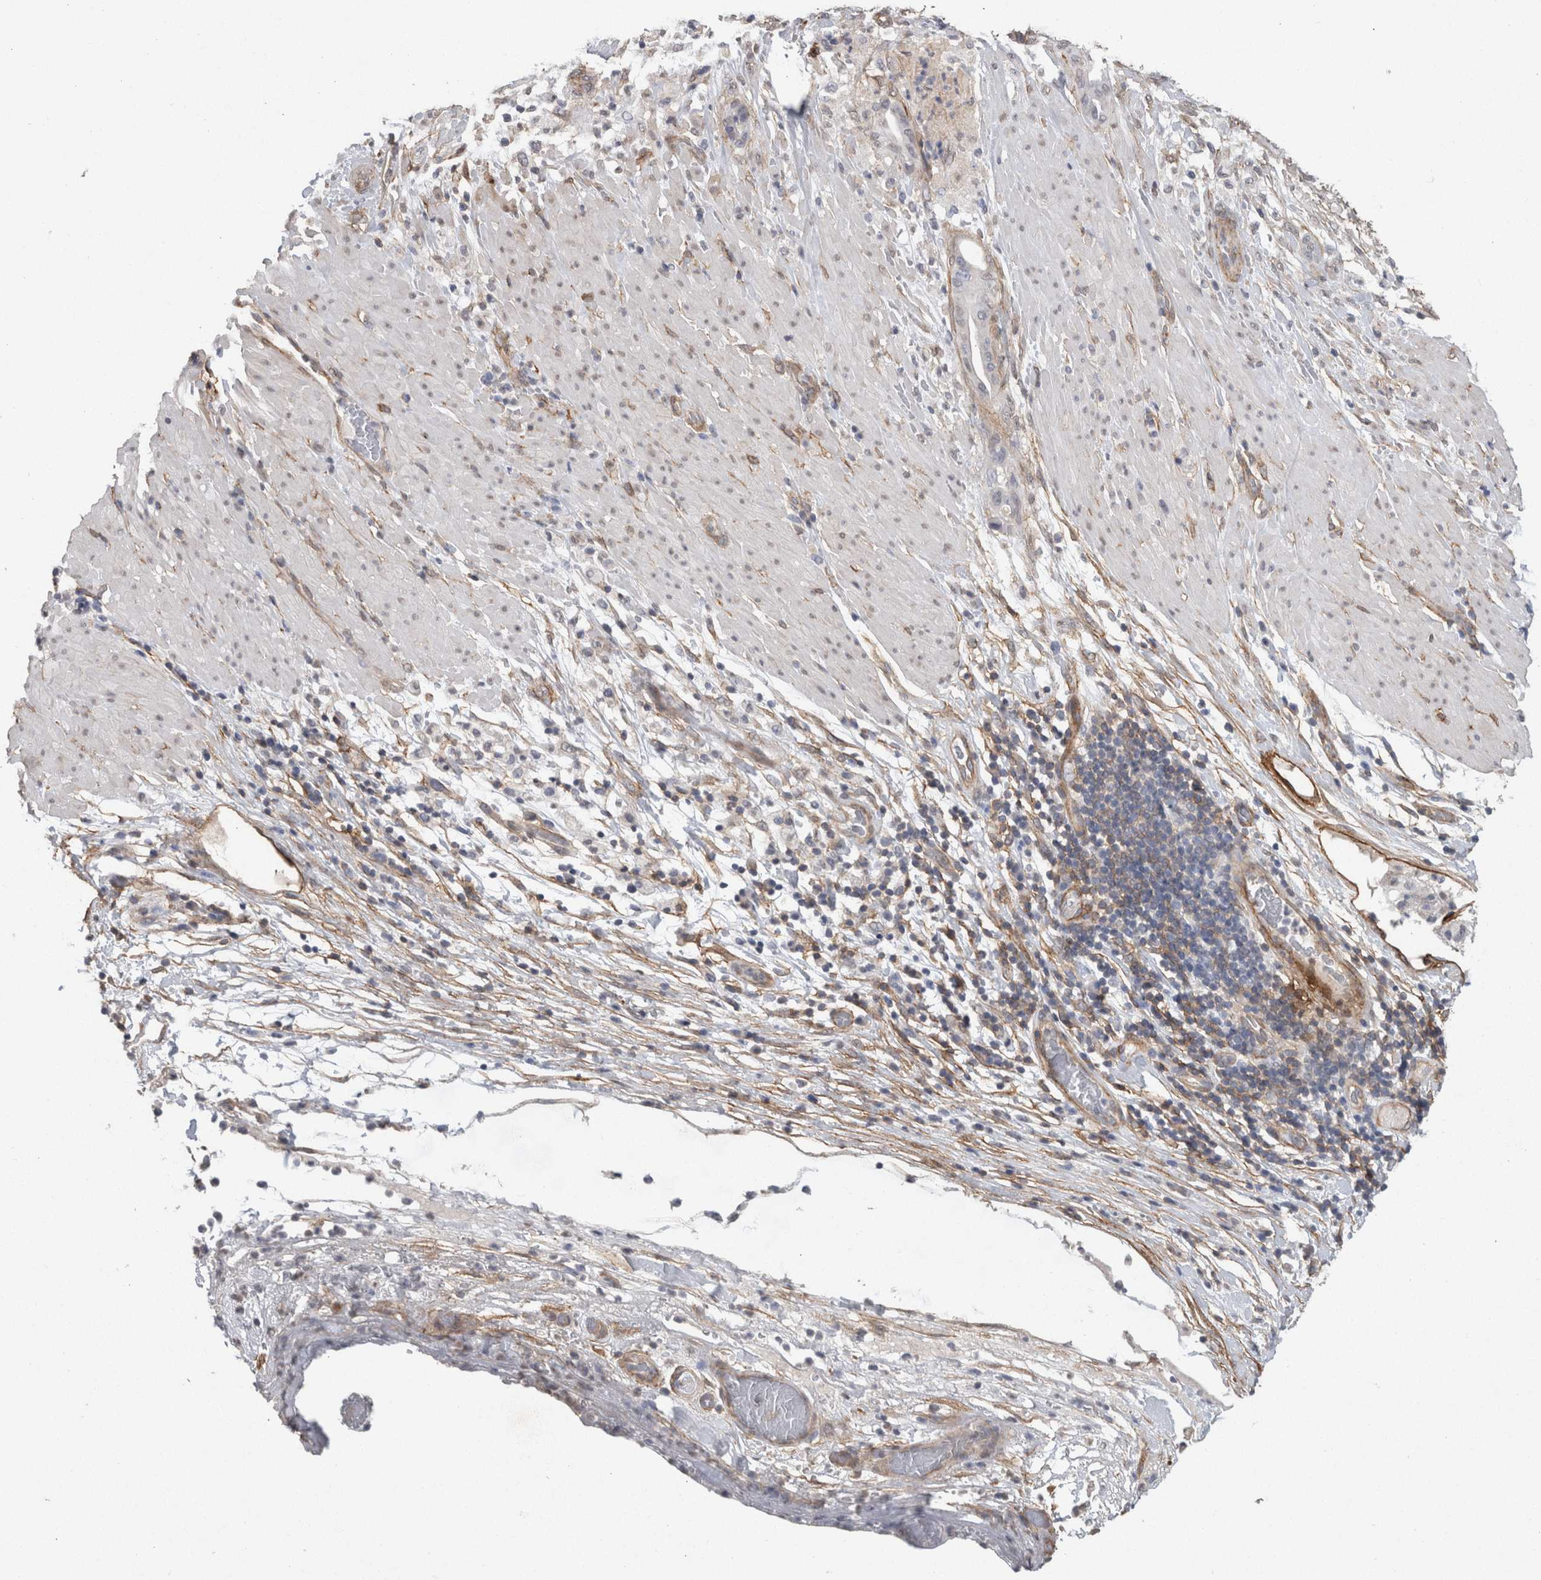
{"staining": {"intensity": "negative", "quantity": "none", "location": "none"}, "tissue": "pancreatic cancer", "cell_type": "Tumor cells", "image_type": "cancer", "snomed": [{"axis": "morphology", "description": "Adenocarcinoma, NOS"}, {"axis": "topography", "description": "Pancreas"}], "caption": "DAB immunohistochemical staining of human adenocarcinoma (pancreatic) reveals no significant positivity in tumor cells.", "gene": "RECK", "patient": {"sex": "male", "age": 63}}